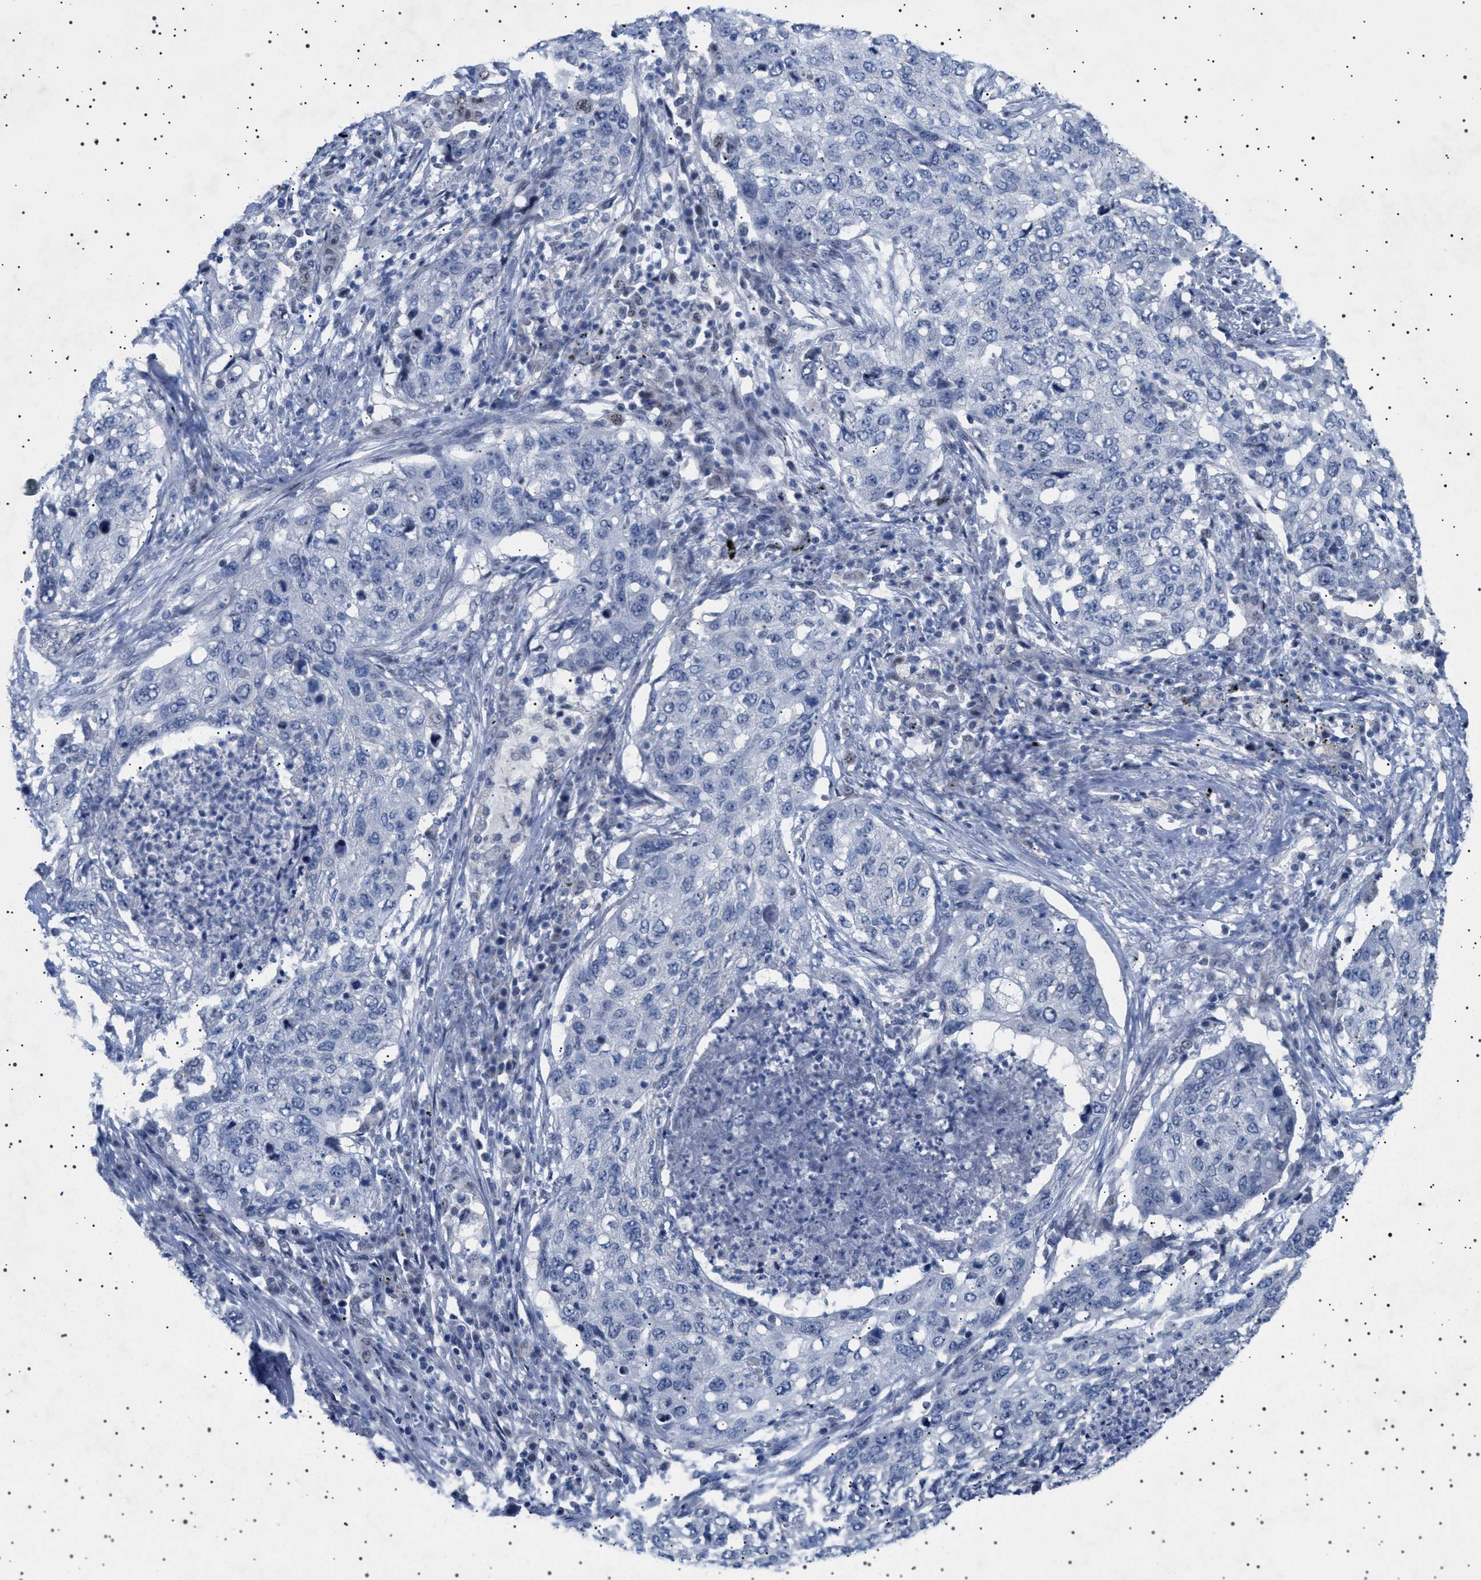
{"staining": {"intensity": "negative", "quantity": "none", "location": "none"}, "tissue": "lung cancer", "cell_type": "Tumor cells", "image_type": "cancer", "snomed": [{"axis": "morphology", "description": "Squamous cell carcinoma, NOS"}, {"axis": "topography", "description": "Lung"}], "caption": "Histopathology image shows no significant protein positivity in tumor cells of lung squamous cell carcinoma.", "gene": "HTR1A", "patient": {"sex": "female", "age": 63}}